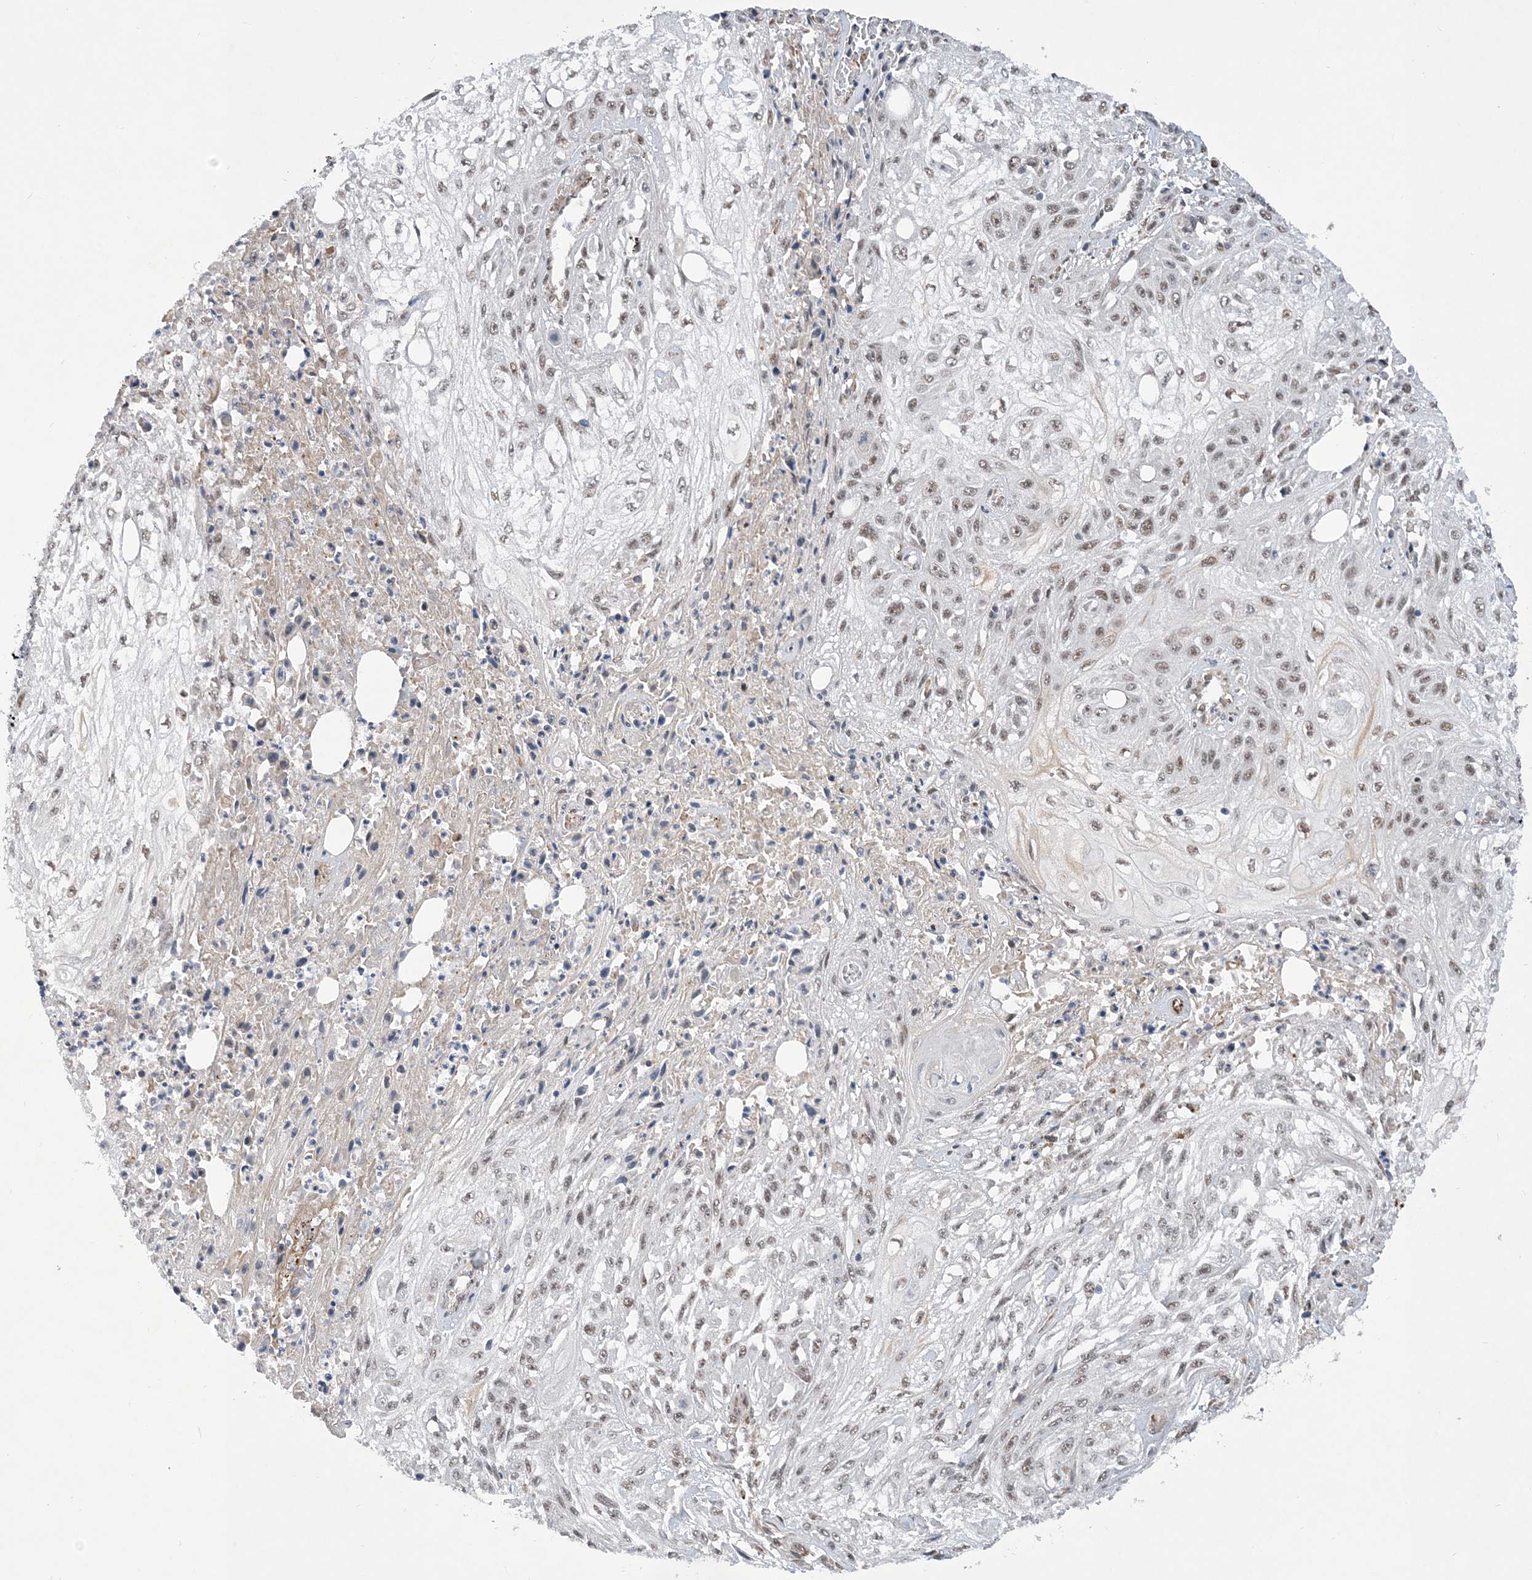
{"staining": {"intensity": "moderate", "quantity": ">75%", "location": "nuclear"}, "tissue": "skin cancer", "cell_type": "Tumor cells", "image_type": "cancer", "snomed": [{"axis": "morphology", "description": "Squamous cell carcinoma, NOS"}, {"axis": "morphology", "description": "Squamous cell carcinoma, metastatic, NOS"}, {"axis": "topography", "description": "Skin"}, {"axis": "topography", "description": "Lymph node"}], "caption": "Skin cancer (metastatic squamous cell carcinoma) stained for a protein exhibits moderate nuclear positivity in tumor cells. (DAB (3,3'-diaminobenzidine) = brown stain, brightfield microscopy at high magnification).", "gene": "FAM217A", "patient": {"sex": "male", "age": 75}}